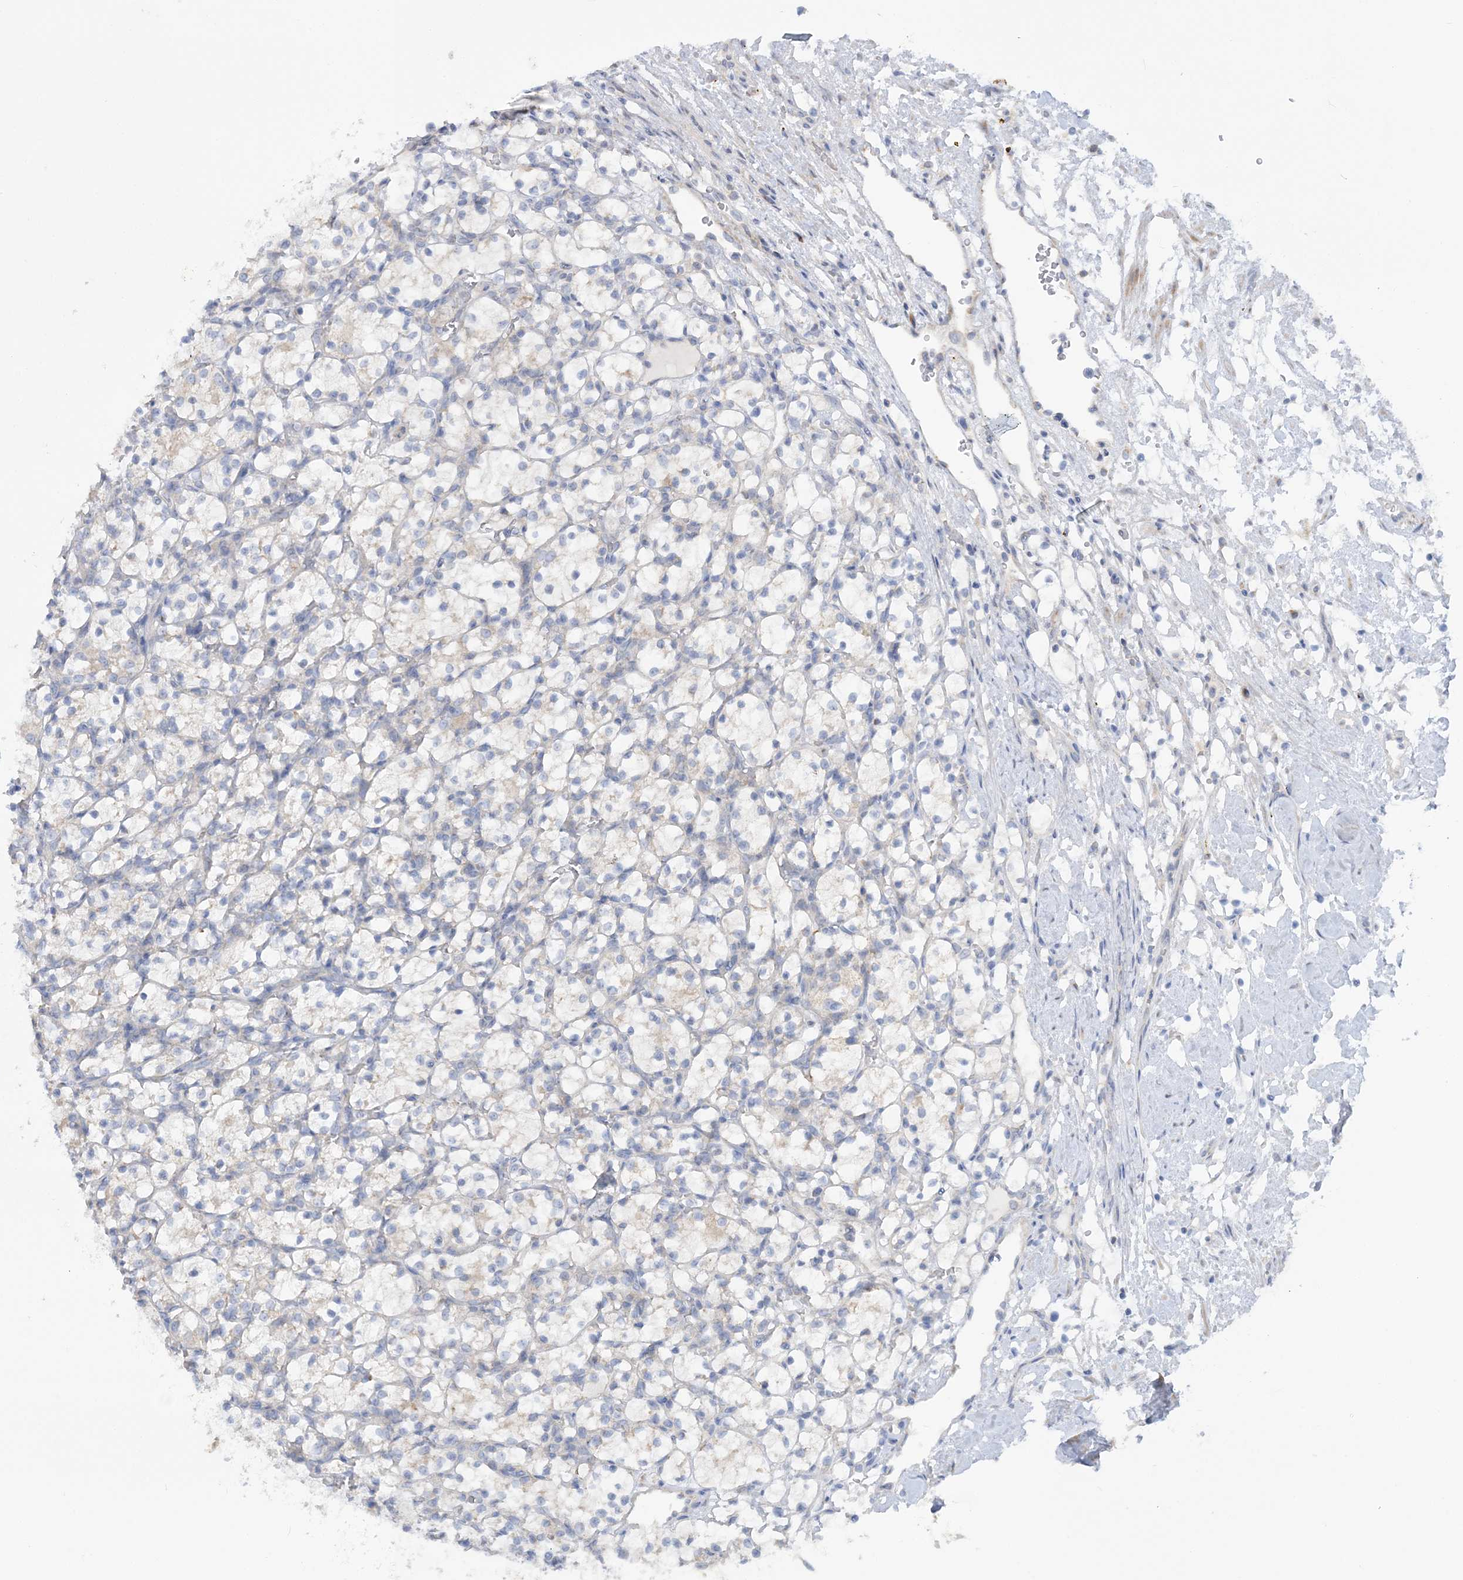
{"staining": {"intensity": "negative", "quantity": "none", "location": "none"}, "tissue": "renal cancer", "cell_type": "Tumor cells", "image_type": "cancer", "snomed": [{"axis": "morphology", "description": "Adenocarcinoma, NOS"}, {"axis": "topography", "description": "Kidney"}], "caption": "This histopathology image is of renal cancer (adenocarcinoma) stained with immunohistochemistry (IHC) to label a protein in brown with the nuclei are counter-stained blue. There is no expression in tumor cells.", "gene": "MMADHC", "patient": {"sex": "female", "age": 69}}